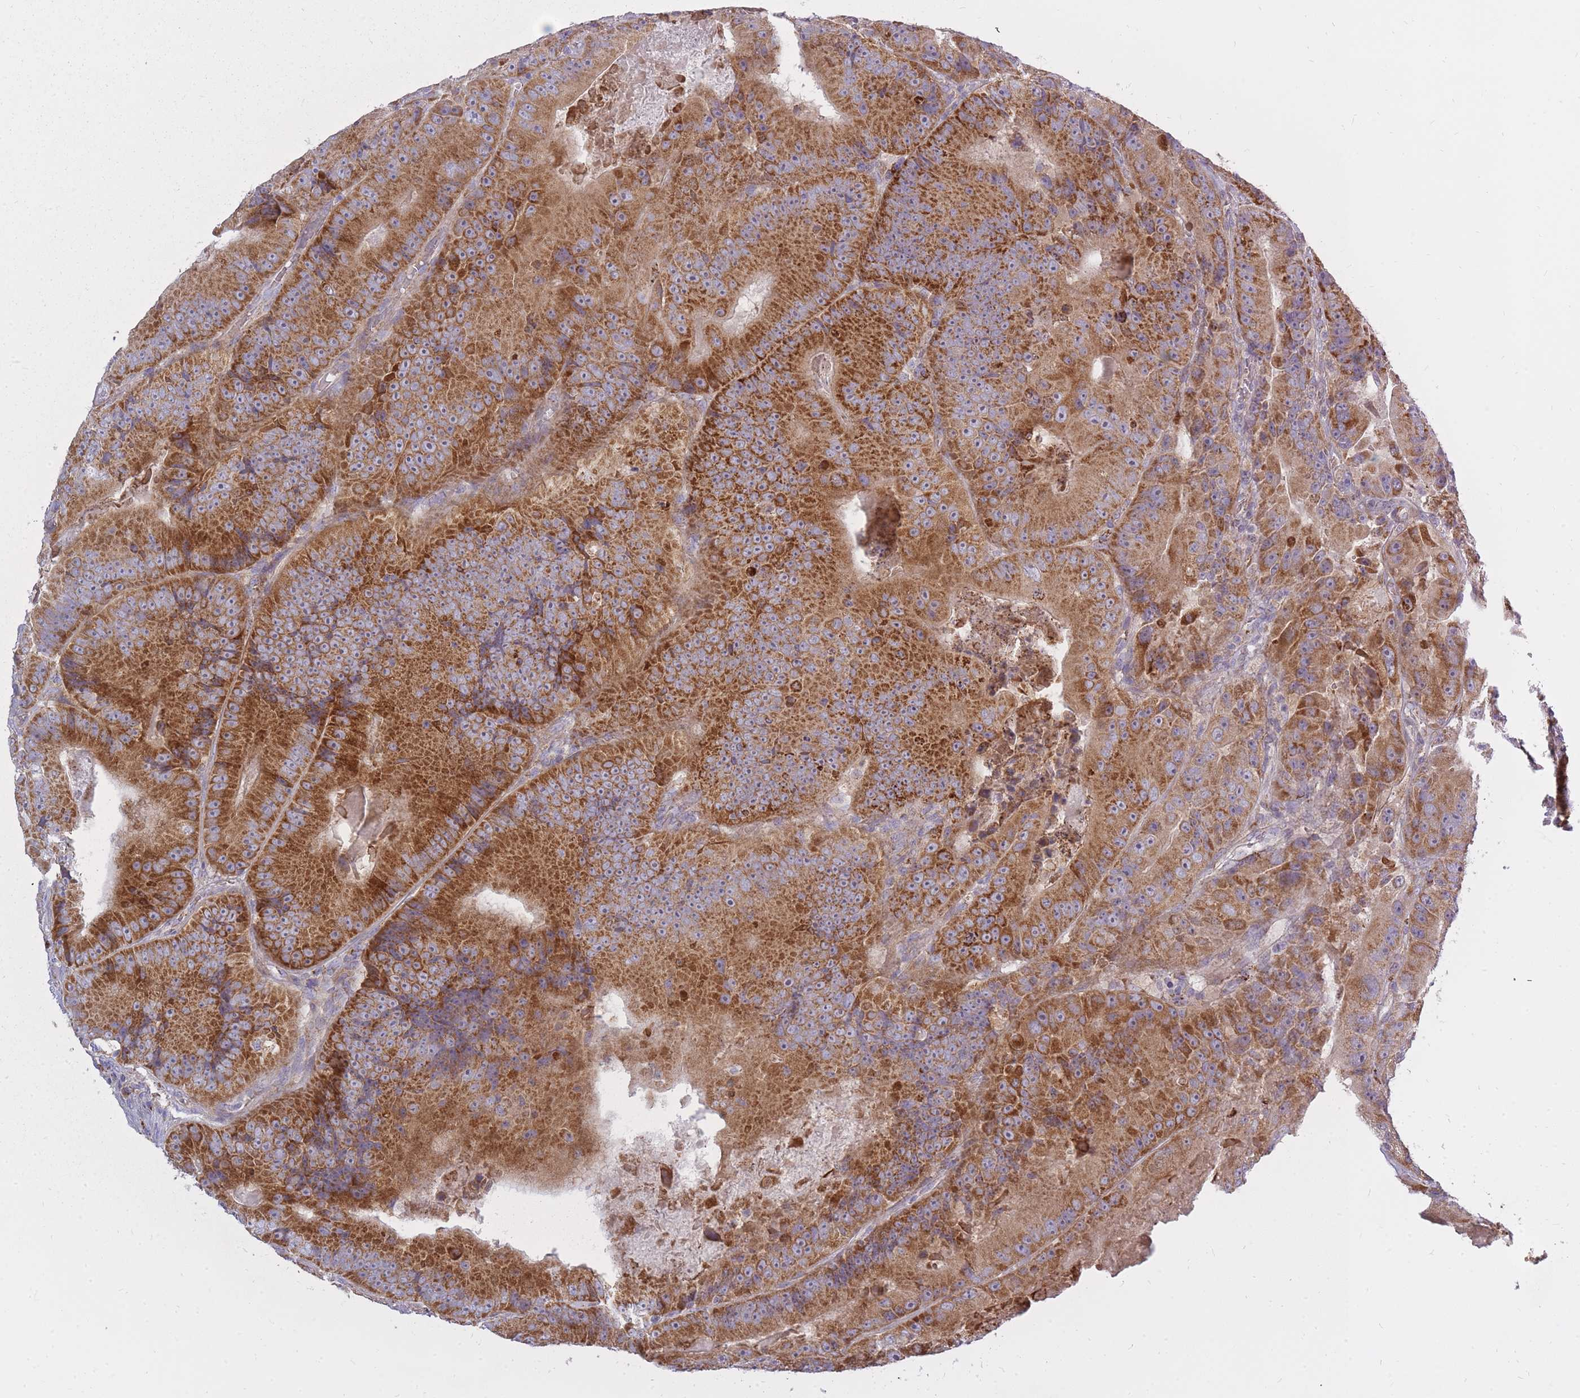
{"staining": {"intensity": "strong", "quantity": ">75%", "location": "cytoplasmic/membranous"}, "tissue": "colorectal cancer", "cell_type": "Tumor cells", "image_type": "cancer", "snomed": [{"axis": "morphology", "description": "Adenocarcinoma, NOS"}, {"axis": "topography", "description": "Colon"}], "caption": "This photomicrograph exhibits IHC staining of human colorectal cancer, with high strong cytoplasmic/membranous positivity in about >75% of tumor cells.", "gene": "ALKBH4", "patient": {"sex": "female", "age": 86}}